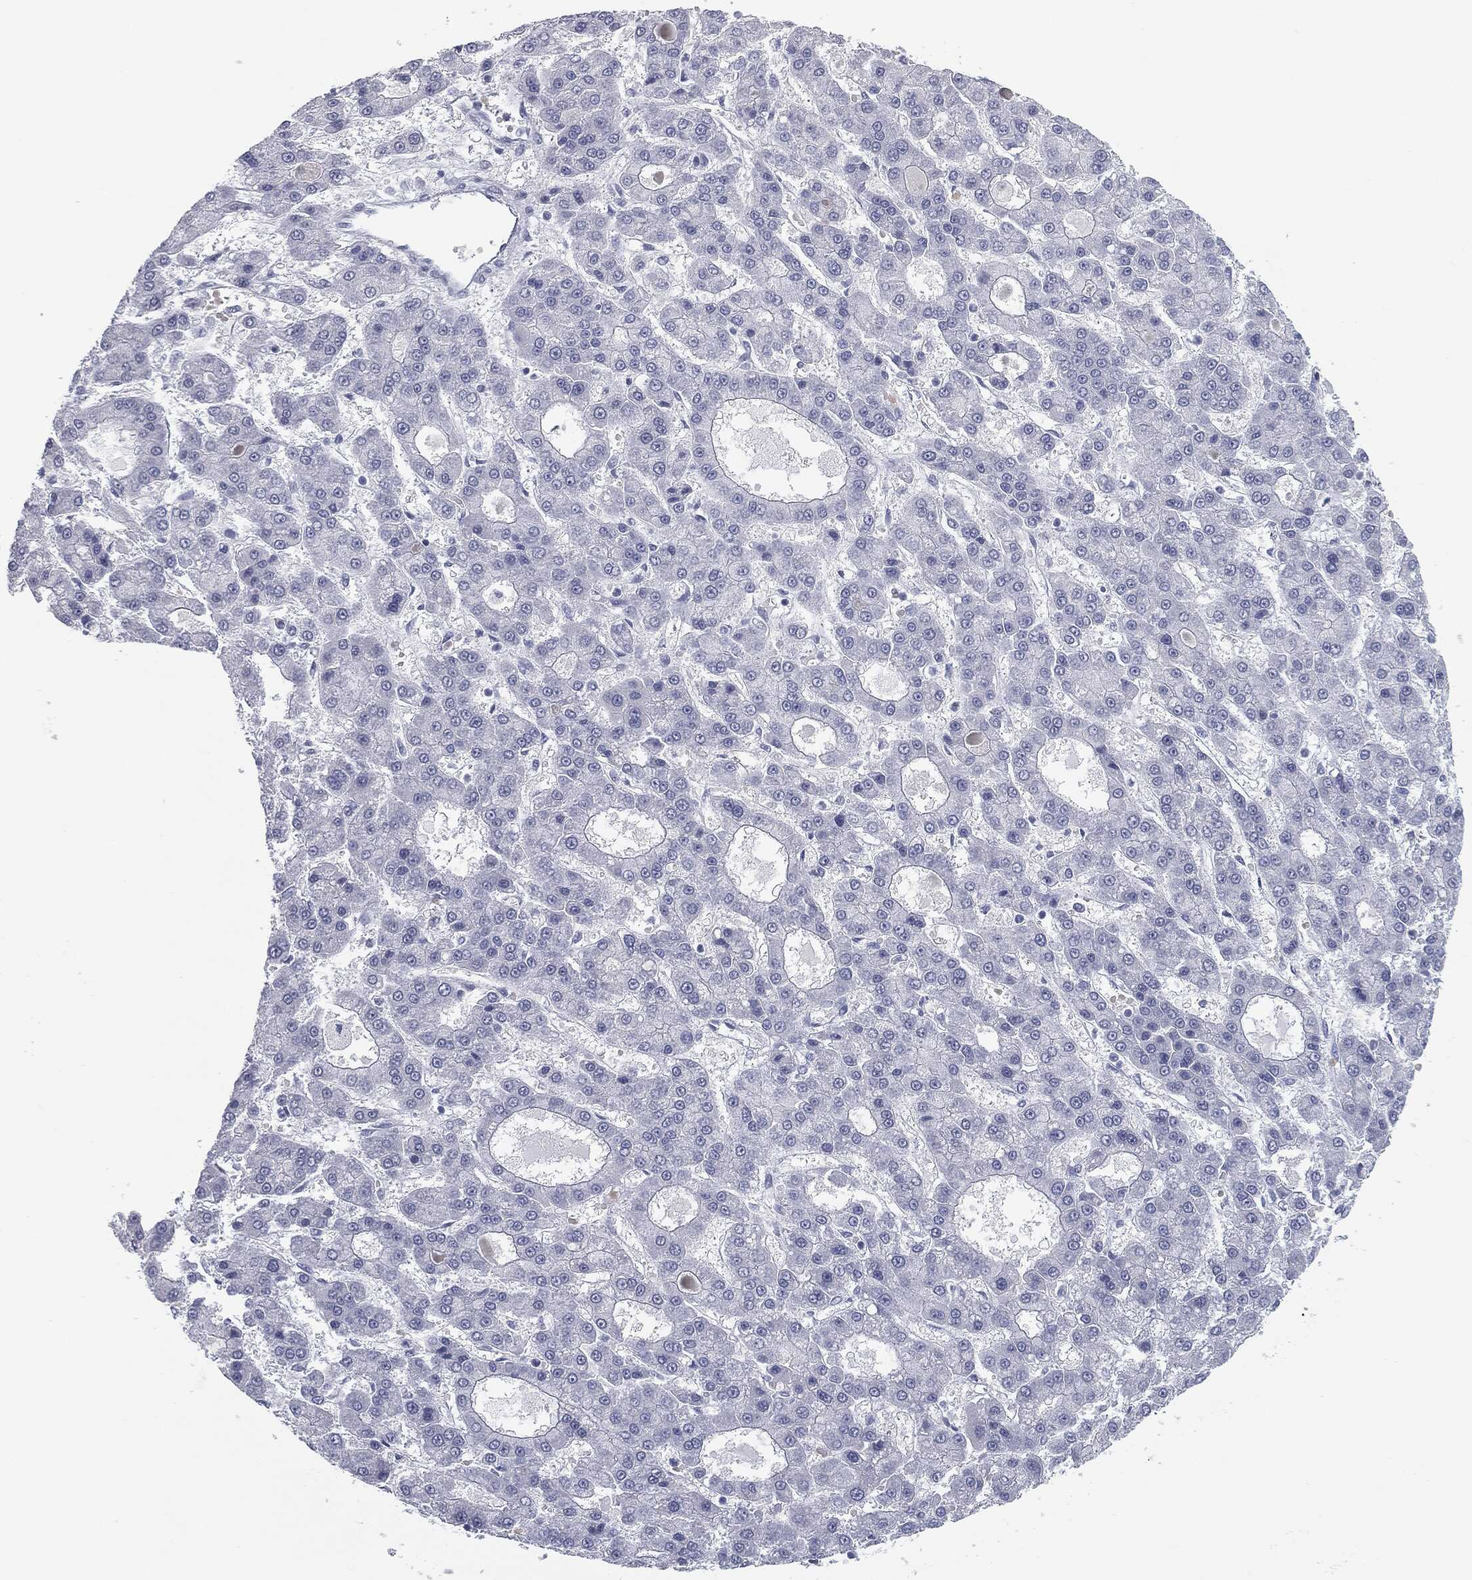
{"staining": {"intensity": "negative", "quantity": "none", "location": "none"}, "tissue": "liver cancer", "cell_type": "Tumor cells", "image_type": "cancer", "snomed": [{"axis": "morphology", "description": "Carcinoma, Hepatocellular, NOS"}, {"axis": "topography", "description": "Liver"}], "caption": "DAB (3,3'-diaminobenzidine) immunohistochemical staining of liver cancer (hepatocellular carcinoma) demonstrates no significant expression in tumor cells.", "gene": "TPO", "patient": {"sex": "male", "age": 70}}